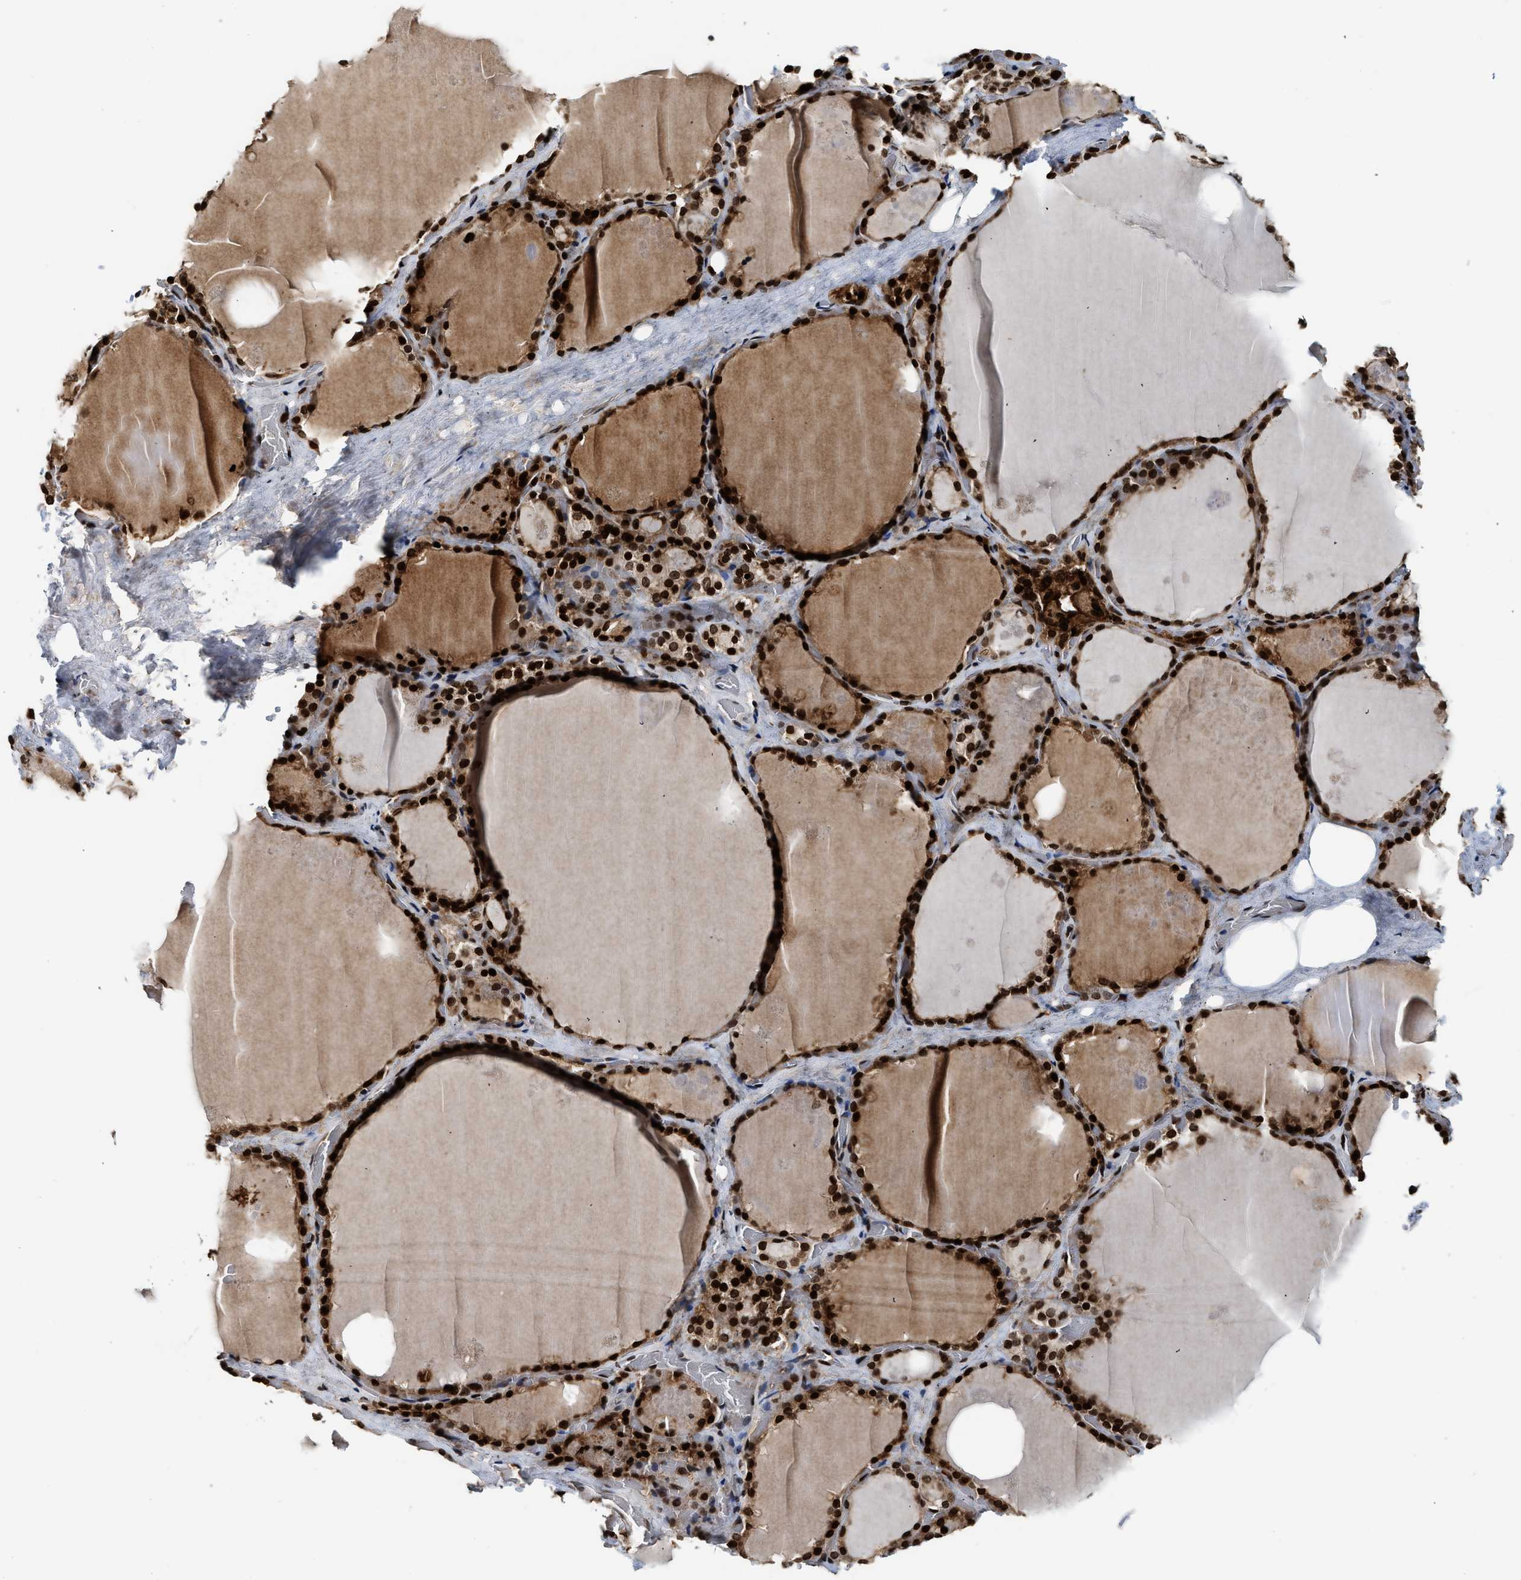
{"staining": {"intensity": "strong", "quantity": ">75%", "location": "nuclear"}, "tissue": "thyroid gland", "cell_type": "Glandular cells", "image_type": "normal", "snomed": [{"axis": "morphology", "description": "Normal tissue, NOS"}, {"axis": "topography", "description": "Thyroid gland"}], "caption": "About >75% of glandular cells in normal thyroid gland demonstrate strong nuclear protein positivity as visualized by brown immunohistochemical staining.", "gene": "MDM2", "patient": {"sex": "male", "age": 61}}